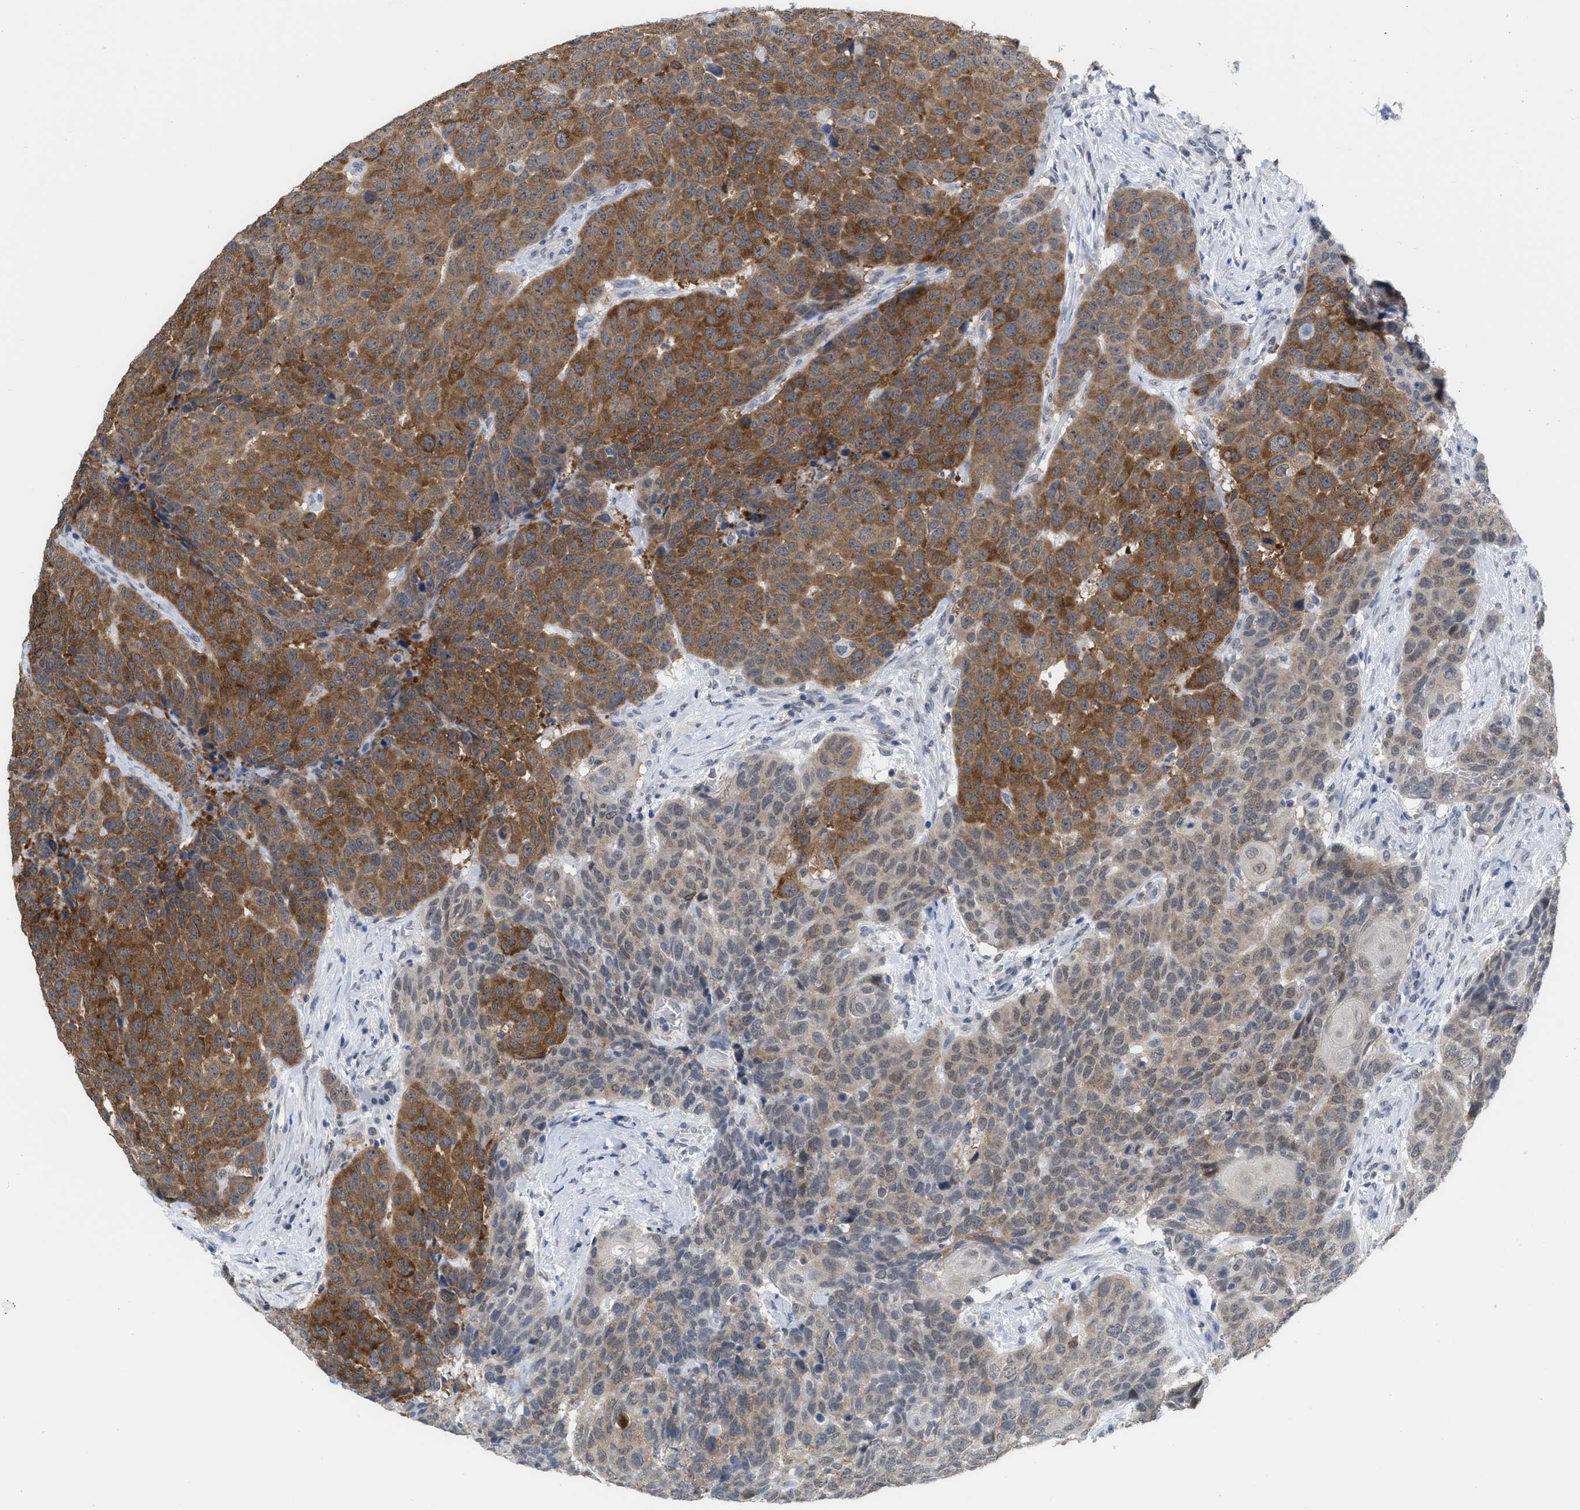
{"staining": {"intensity": "moderate", "quantity": ">75%", "location": "cytoplasmic/membranous"}, "tissue": "head and neck cancer", "cell_type": "Tumor cells", "image_type": "cancer", "snomed": [{"axis": "morphology", "description": "Squamous cell carcinoma, NOS"}, {"axis": "topography", "description": "Head-Neck"}], "caption": "Immunohistochemical staining of human squamous cell carcinoma (head and neck) demonstrates medium levels of moderate cytoplasmic/membranous protein staining in about >75% of tumor cells. The staining was performed using DAB to visualize the protein expression in brown, while the nuclei were stained in blue with hematoxylin (Magnification: 20x).", "gene": "BAIAP2L1", "patient": {"sex": "male", "age": 66}}